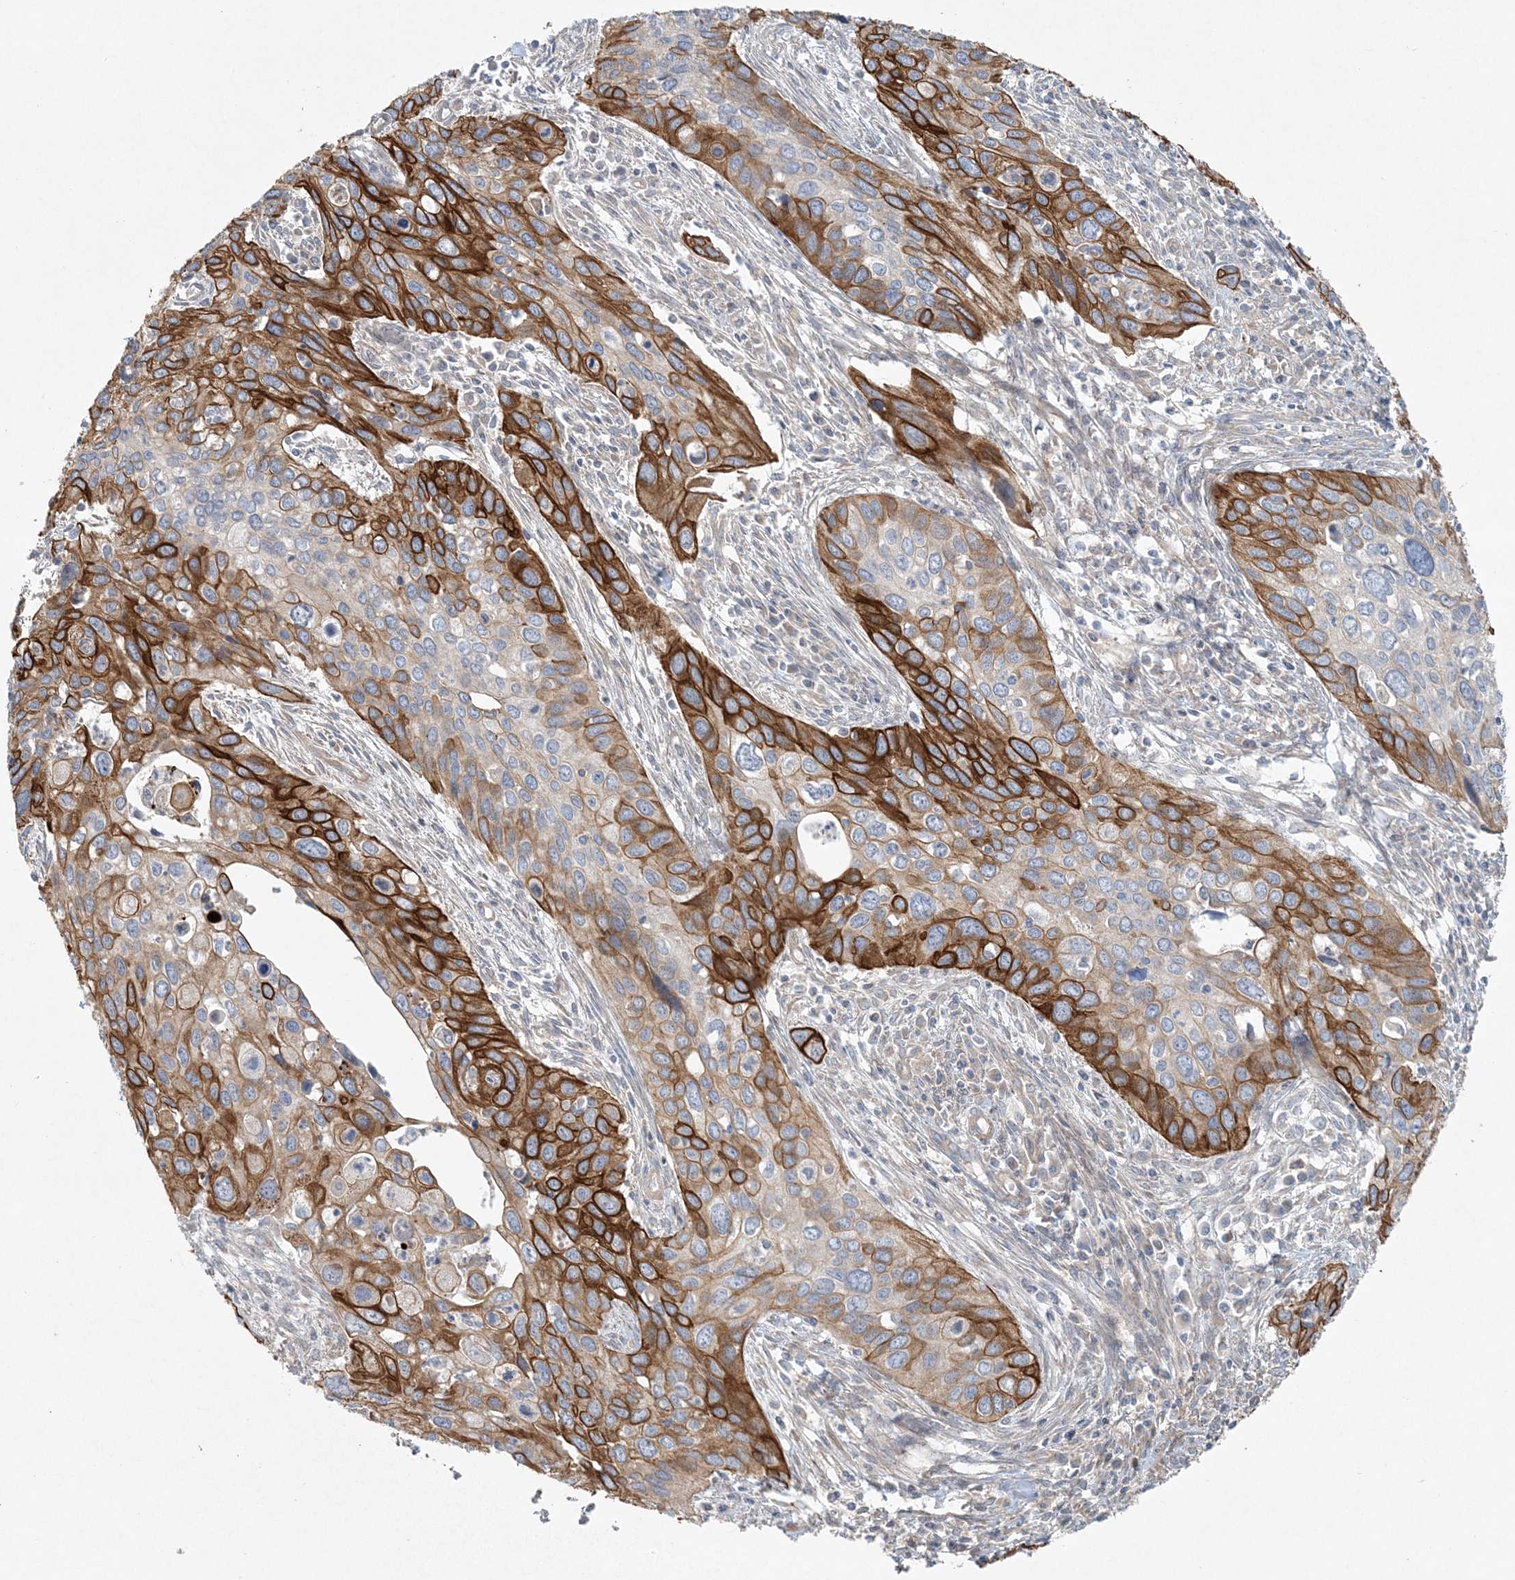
{"staining": {"intensity": "strong", "quantity": "25%-75%", "location": "cytoplasmic/membranous"}, "tissue": "cervical cancer", "cell_type": "Tumor cells", "image_type": "cancer", "snomed": [{"axis": "morphology", "description": "Squamous cell carcinoma, NOS"}, {"axis": "topography", "description": "Cervix"}], "caption": "Protein staining demonstrates strong cytoplasmic/membranous expression in about 25%-75% of tumor cells in cervical cancer (squamous cell carcinoma).", "gene": "PIK3R4", "patient": {"sex": "female", "age": 55}}